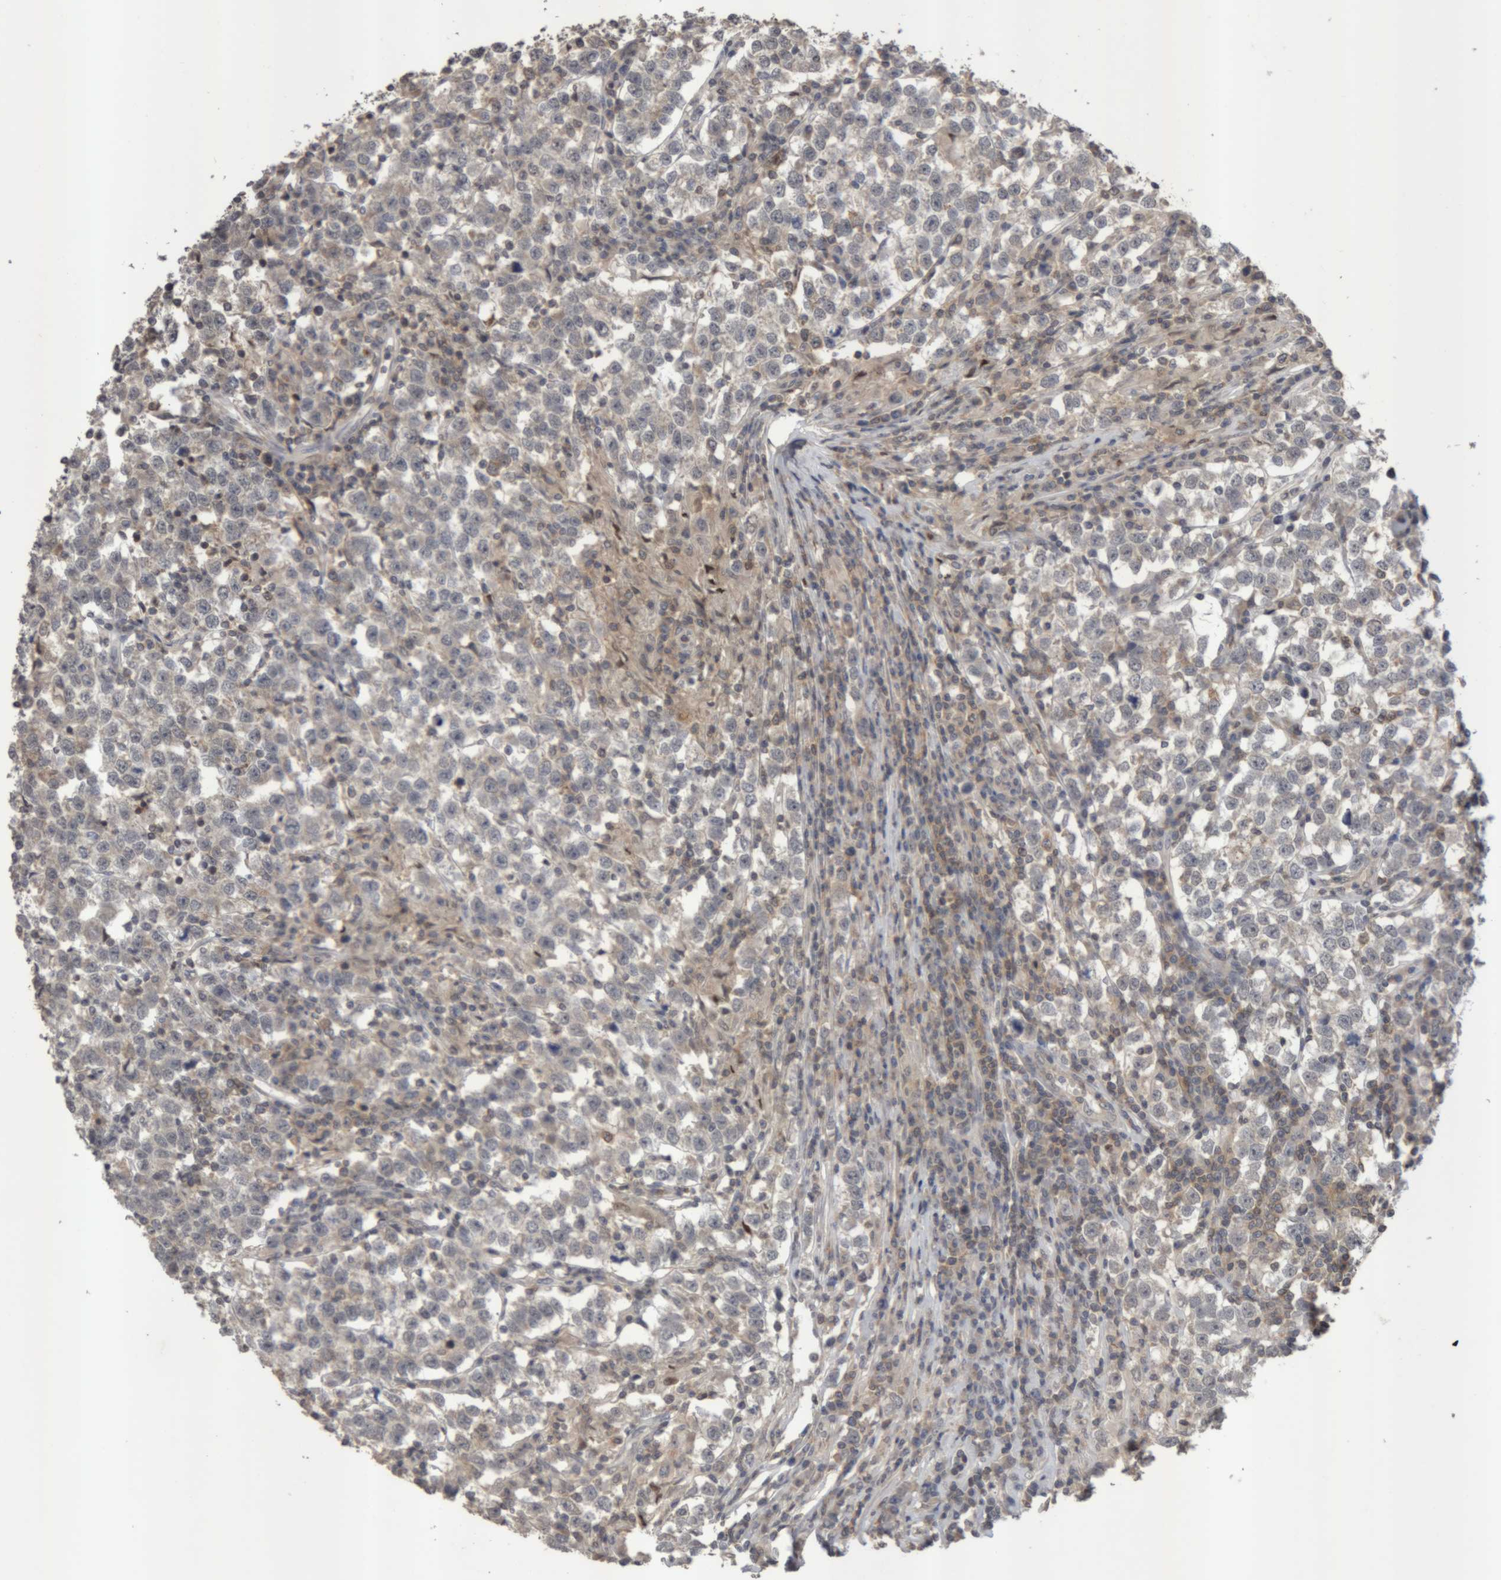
{"staining": {"intensity": "negative", "quantity": "none", "location": "none"}, "tissue": "testis cancer", "cell_type": "Tumor cells", "image_type": "cancer", "snomed": [{"axis": "morphology", "description": "Normal tissue, NOS"}, {"axis": "morphology", "description": "Seminoma, NOS"}, {"axis": "topography", "description": "Testis"}], "caption": "Immunohistochemistry micrograph of human seminoma (testis) stained for a protein (brown), which demonstrates no positivity in tumor cells.", "gene": "NFATC2", "patient": {"sex": "male", "age": 43}}